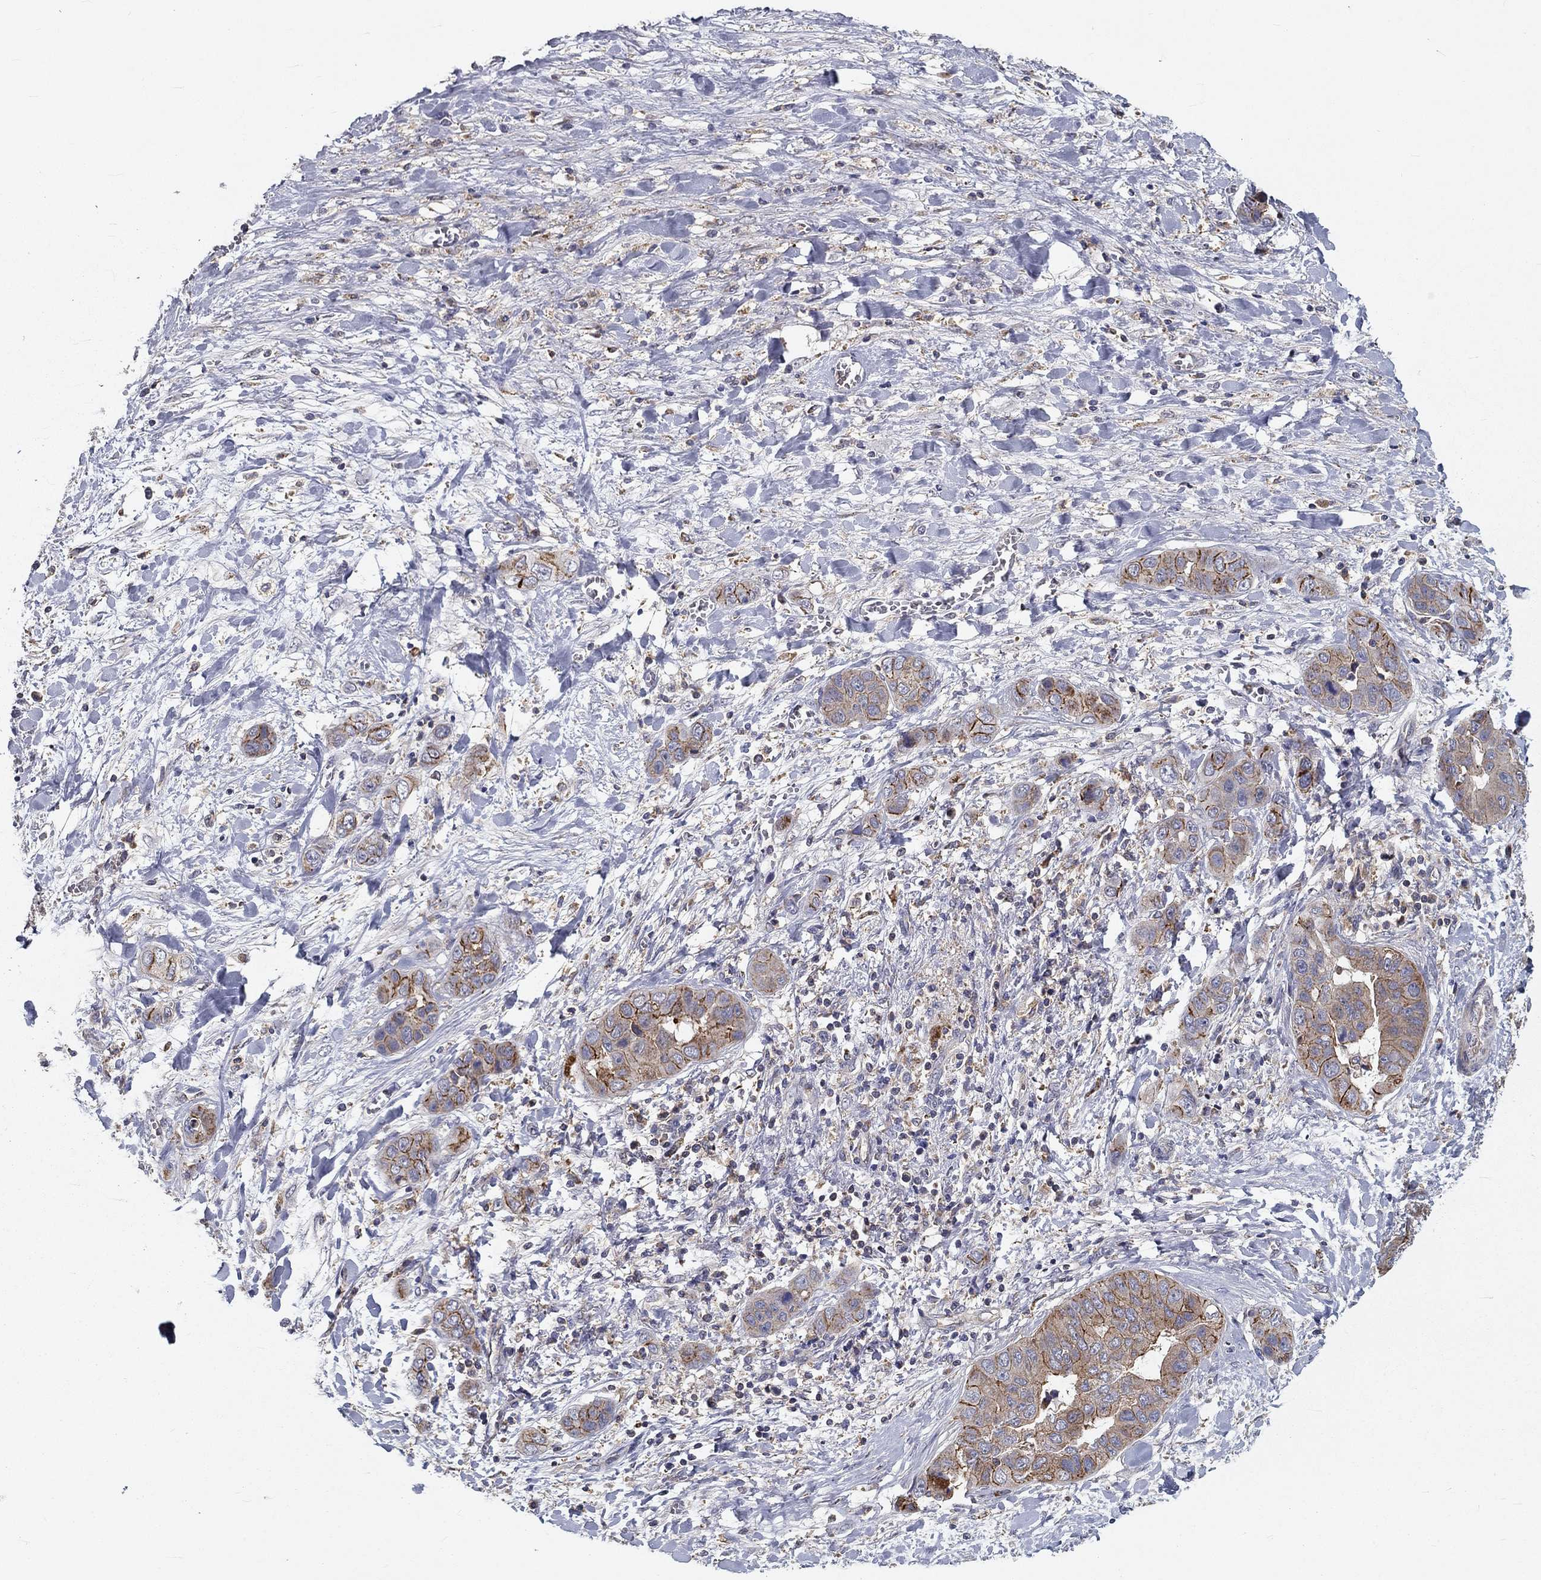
{"staining": {"intensity": "strong", "quantity": "<25%", "location": "cytoplasmic/membranous"}, "tissue": "liver cancer", "cell_type": "Tumor cells", "image_type": "cancer", "snomed": [{"axis": "morphology", "description": "Cholangiocarcinoma"}, {"axis": "topography", "description": "Liver"}], "caption": "Human liver cancer stained for a protein (brown) shows strong cytoplasmic/membranous positive positivity in about <25% of tumor cells.", "gene": "ALDH4A1", "patient": {"sex": "female", "age": 52}}